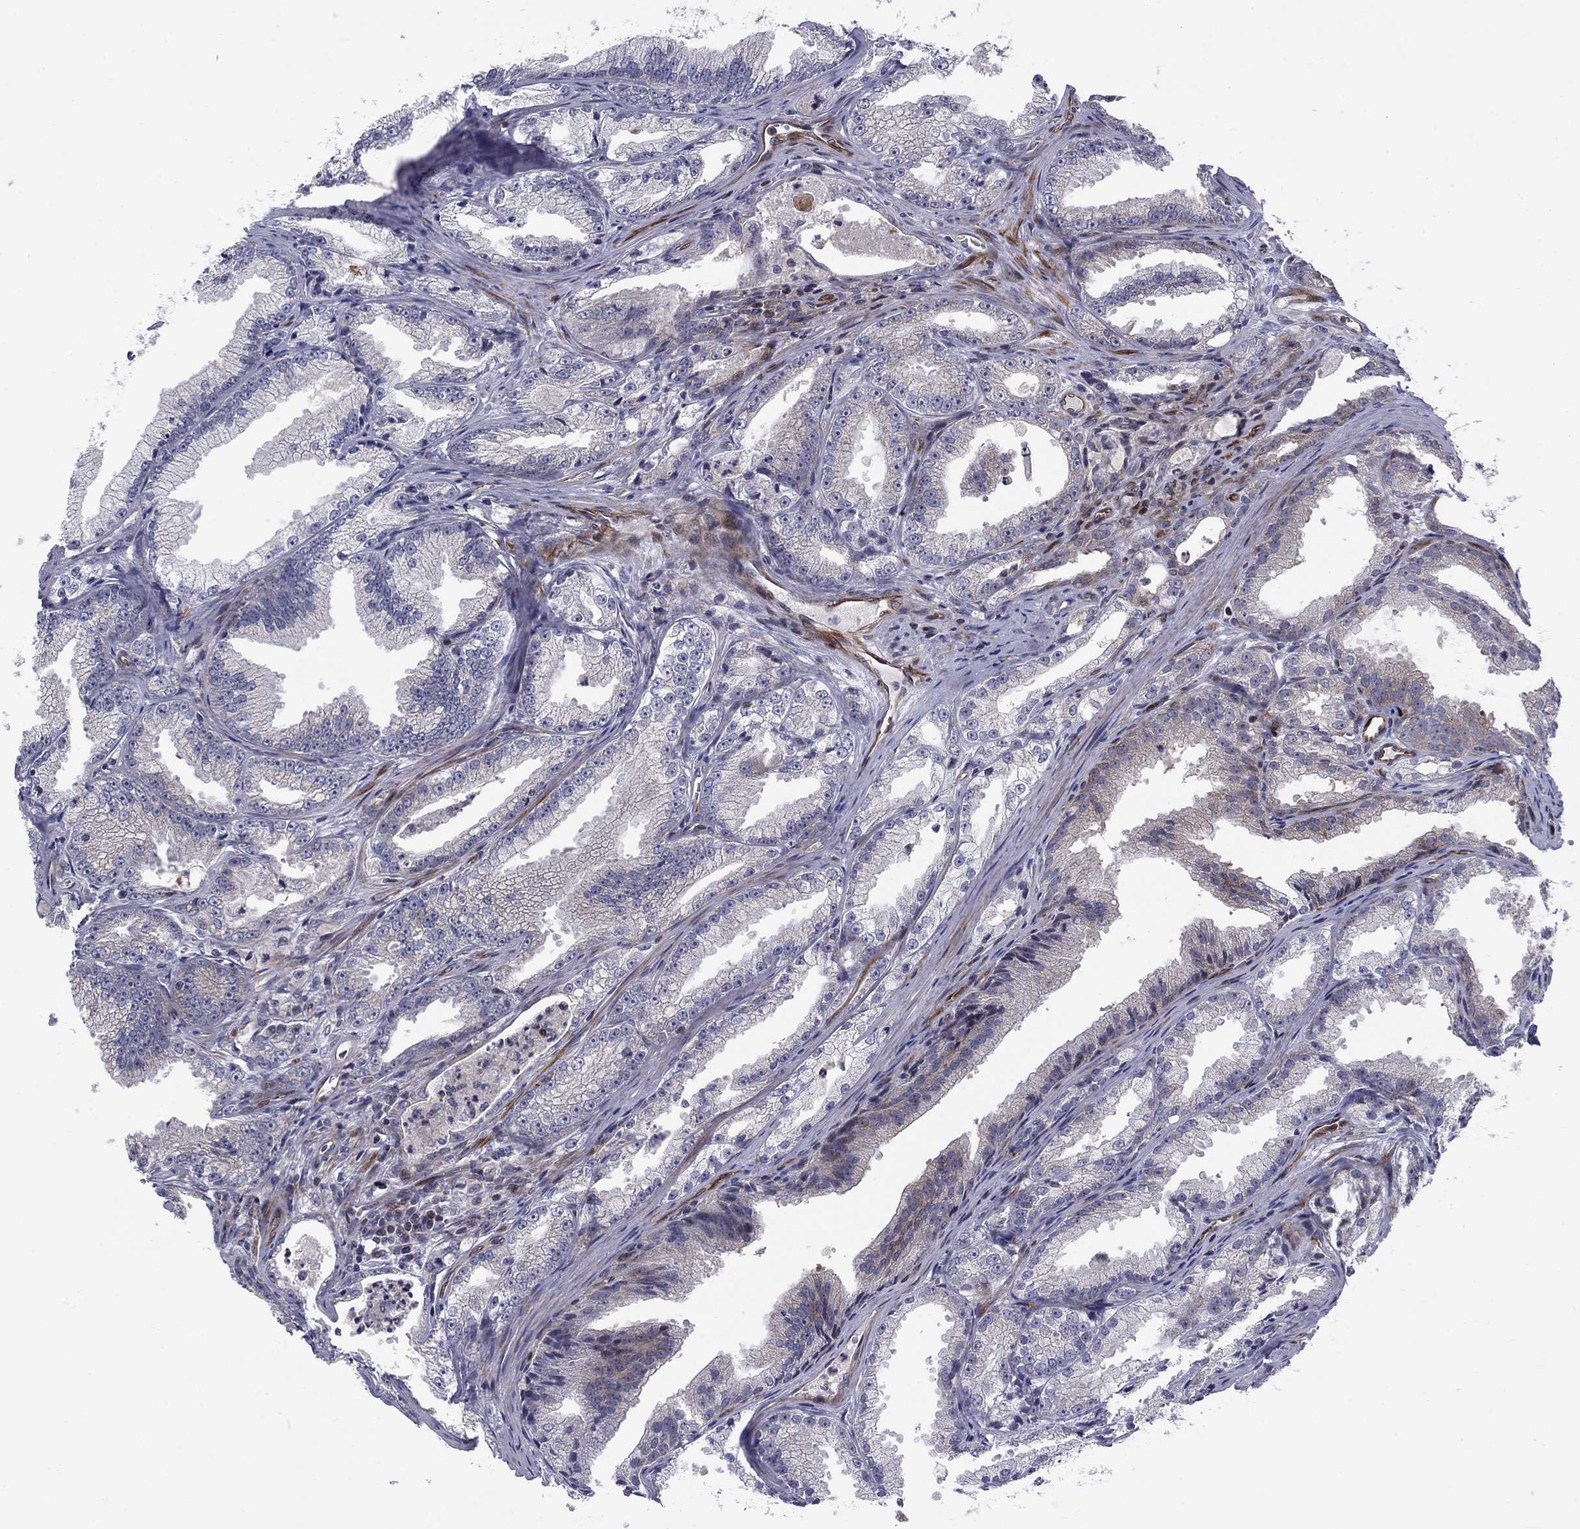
{"staining": {"intensity": "negative", "quantity": "none", "location": "none"}, "tissue": "prostate cancer", "cell_type": "Tumor cells", "image_type": "cancer", "snomed": [{"axis": "morphology", "description": "Adenocarcinoma, NOS"}, {"axis": "morphology", "description": "Adenocarcinoma, High grade"}, {"axis": "topography", "description": "Prostate"}], "caption": "The histopathology image shows no staining of tumor cells in prostate cancer.", "gene": "MIOS", "patient": {"sex": "male", "age": 70}}